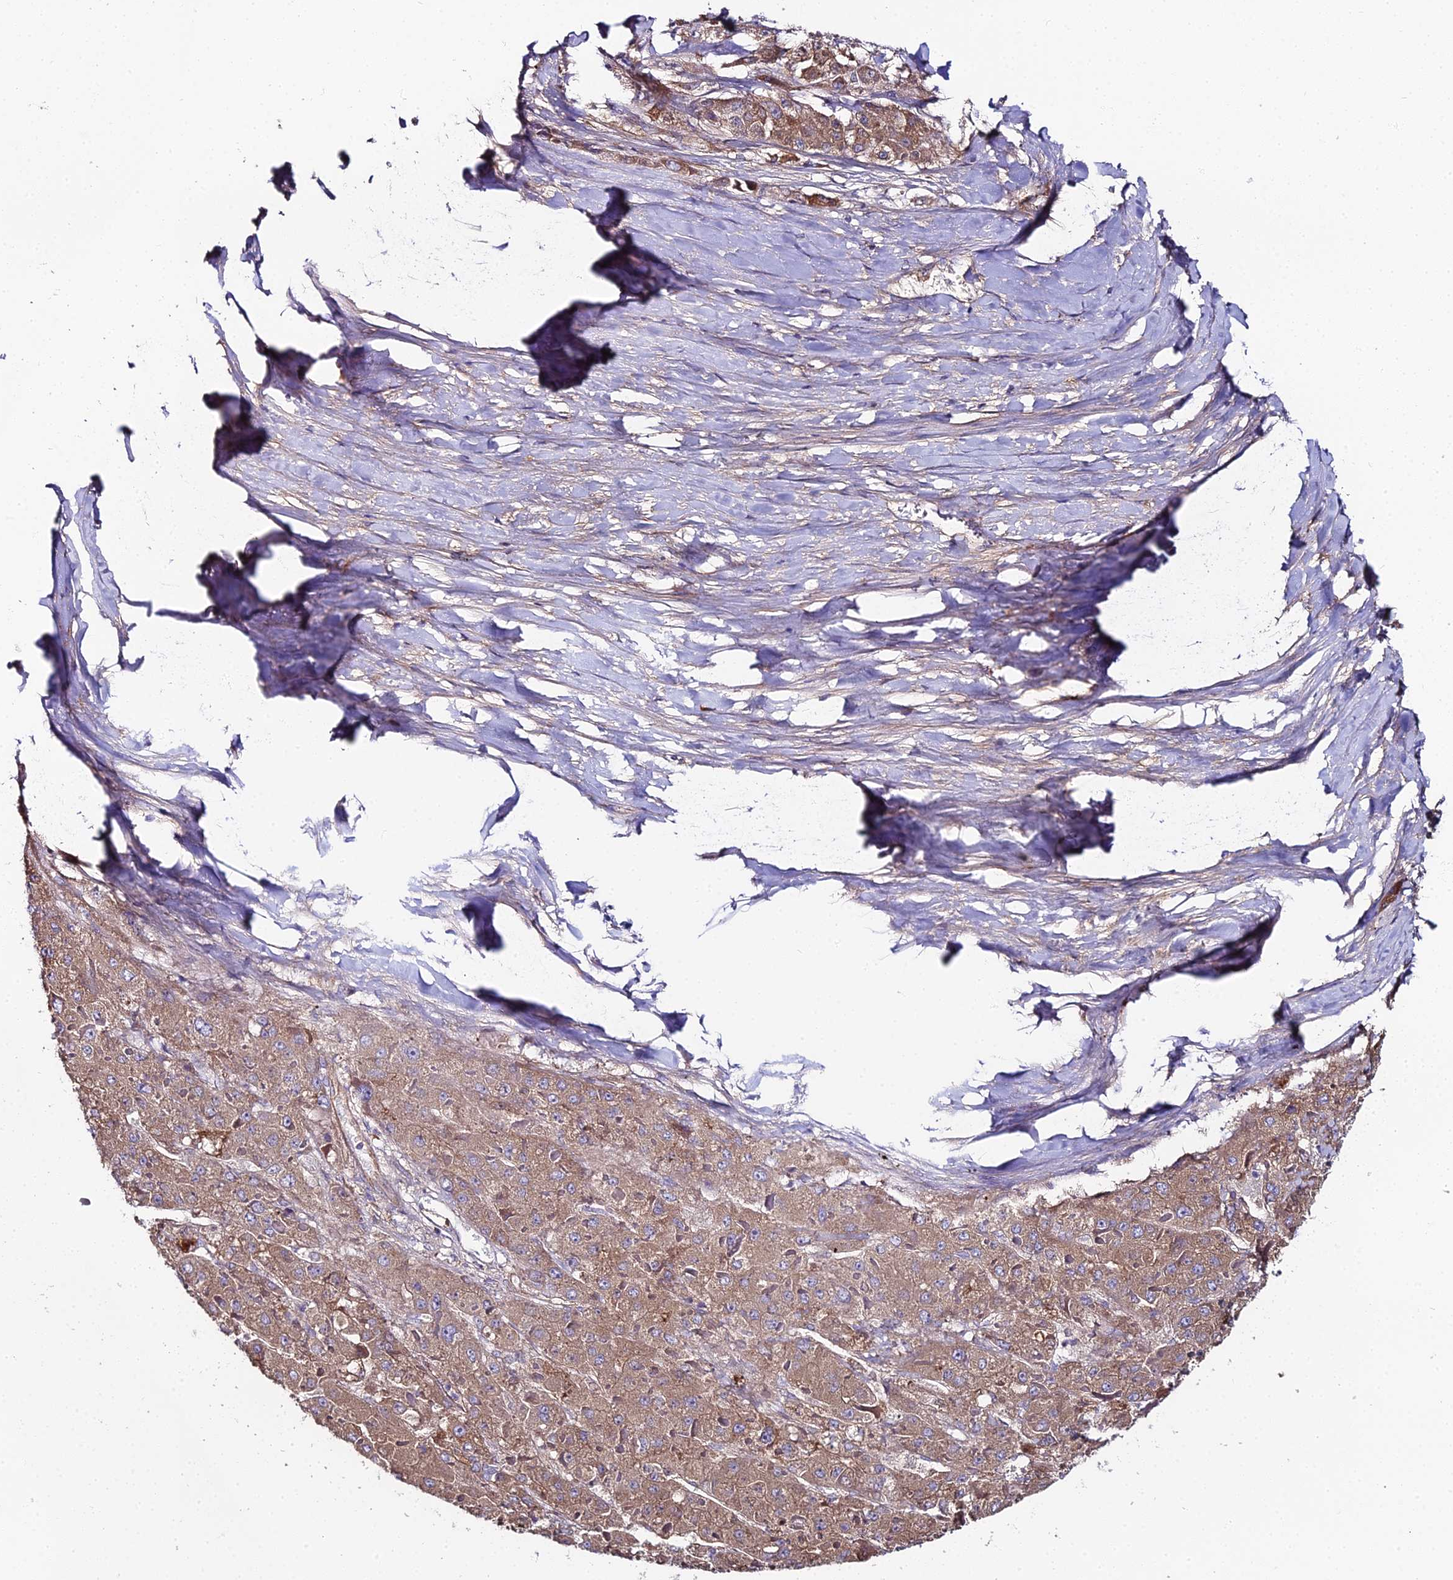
{"staining": {"intensity": "moderate", "quantity": "25%-75%", "location": "cytoplasmic/membranous"}, "tissue": "liver cancer", "cell_type": "Tumor cells", "image_type": "cancer", "snomed": [{"axis": "morphology", "description": "Carcinoma, Hepatocellular, NOS"}, {"axis": "topography", "description": "Liver"}], "caption": "Protein staining demonstrates moderate cytoplasmic/membranous positivity in approximately 25%-75% of tumor cells in hepatocellular carcinoma (liver). Using DAB (brown) and hematoxylin (blue) stains, captured at high magnification using brightfield microscopy.", "gene": "BEX4", "patient": {"sex": "female", "age": 73}}